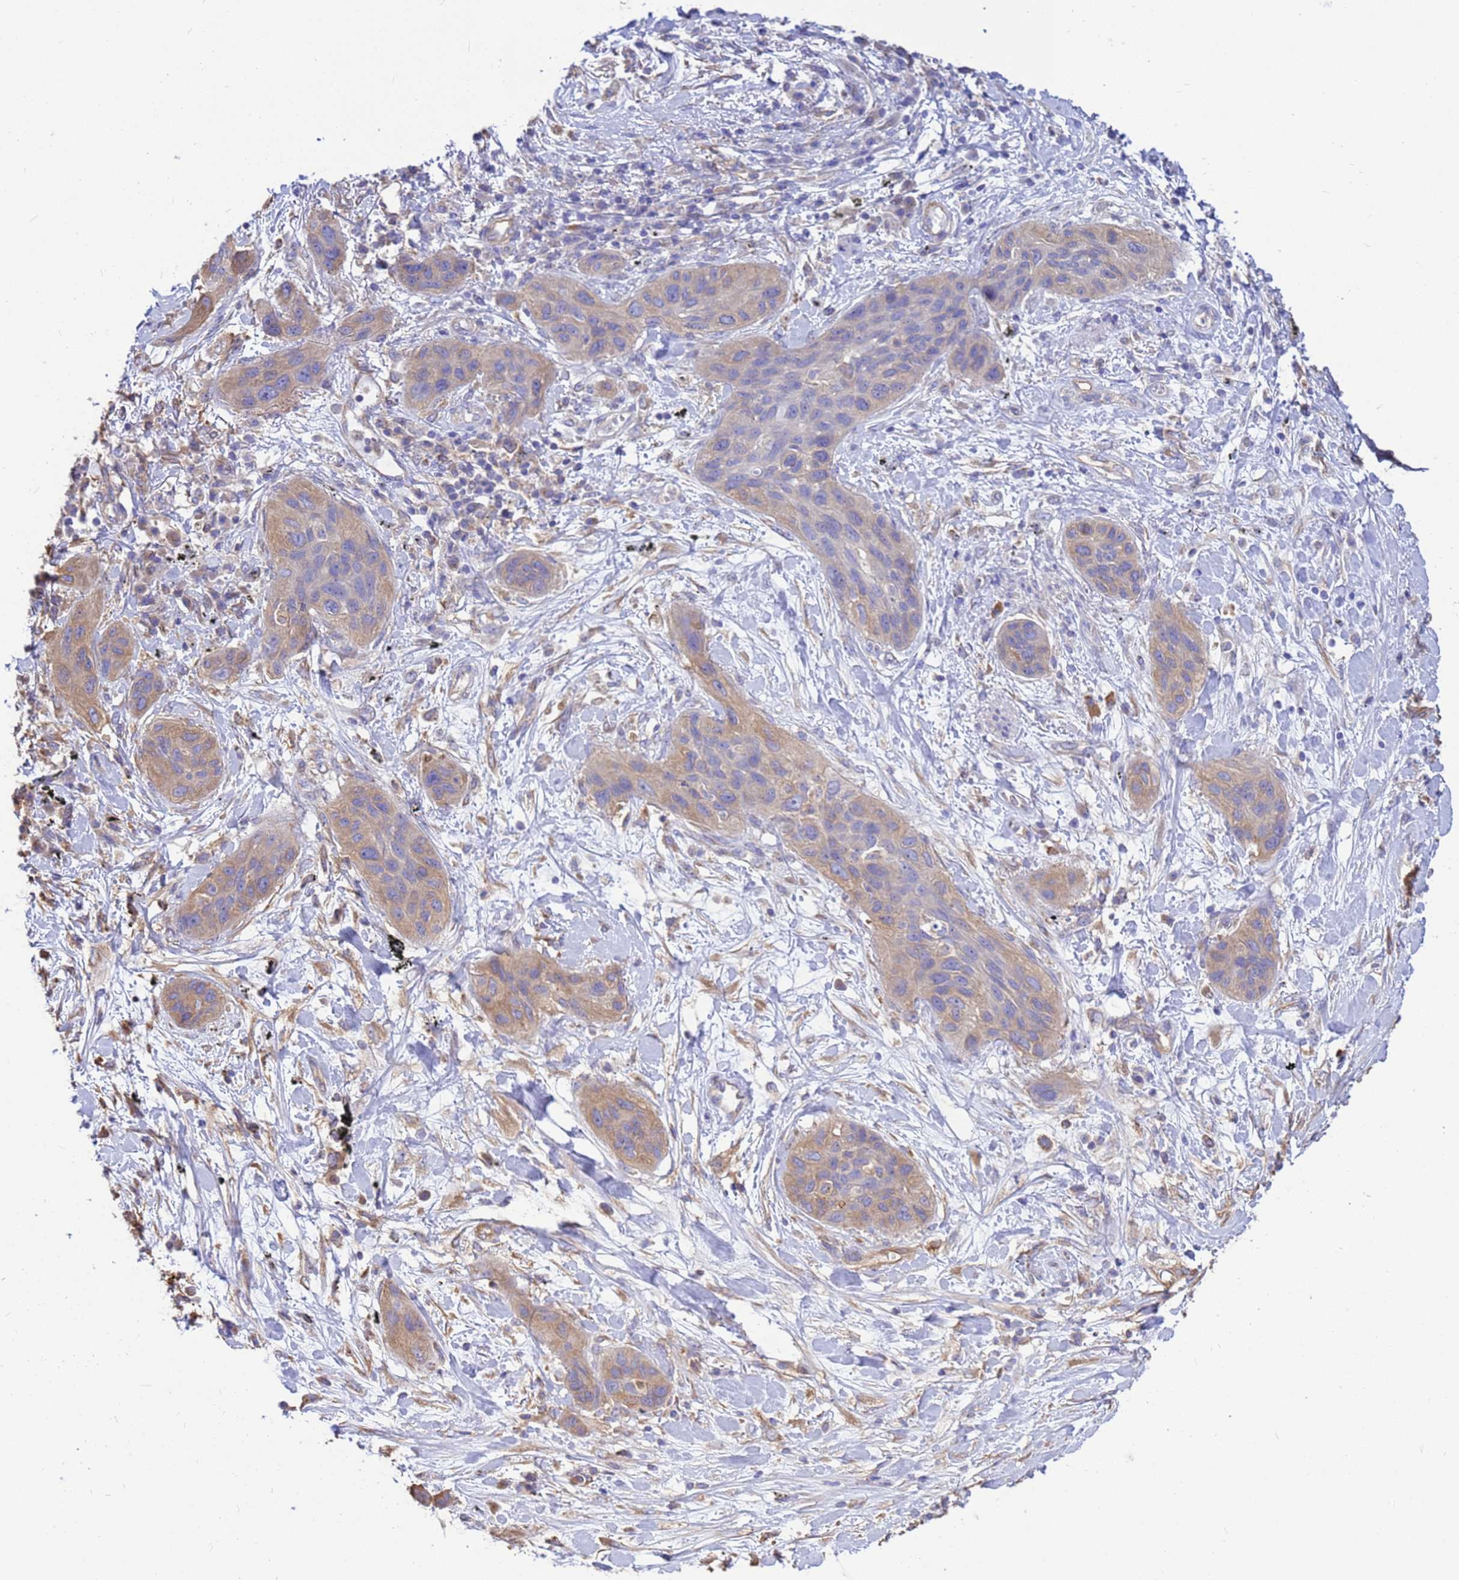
{"staining": {"intensity": "weak", "quantity": "25%-75%", "location": "cytoplasmic/membranous"}, "tissue": "lung cancer", "cell_type": "Tumor cells", "image_type": "cancer", "snomed": [{"axis": "morphology", "description": "Squamous cell carcinoma, NOS"}, {"axis": "topography", "description": "Lung"}], "caption": "Tumor cells display weak cytoplasmic/membranous expression in approximately 25%-75% of cells in squamous cell carcinoma (lung).", "gene": "TUBB1", "patient": {"sex": "female", "age": 70}}